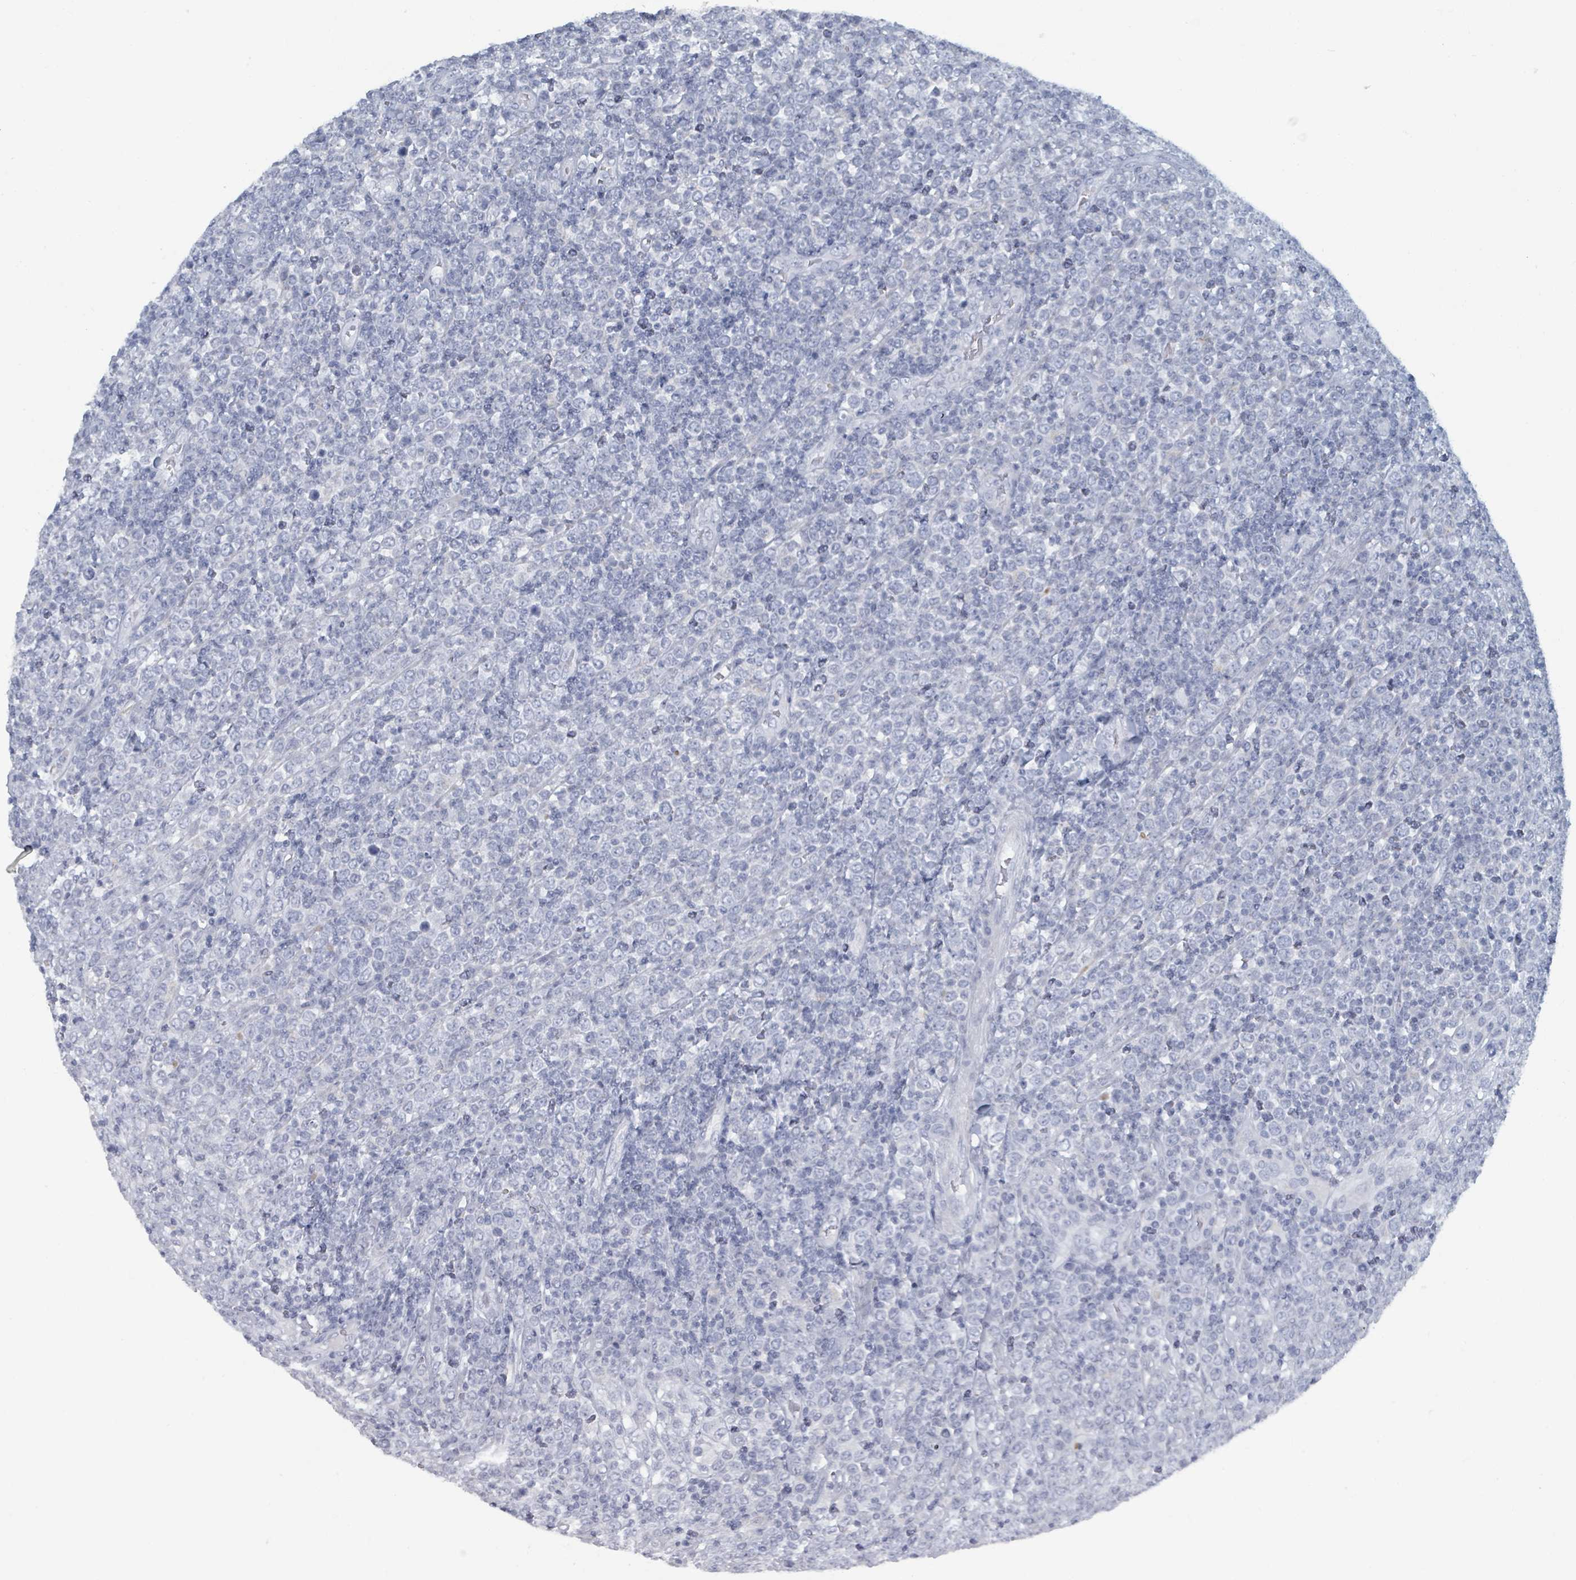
{"staining": {"intensity": "negative", "quantity": "none", "location": "none"}, "tissue": "lymphoma", "cell_type": "Tumor cells", "image_type": "cancer", "snomed": [{"axis": "morphology", "description": "Malignant lymphoma, non-Hodgkin's type, High grade"}, {"axis": "topography", "description": "Soft tissue"}], "caption": "Protein analysis of malignant lymphoma, non-Hodgkin's type (high-grade) demonstrates no significant staining in tumor cells.", "gene": "HEATR5A", "patient": {"sex": "female", "age": 56}}